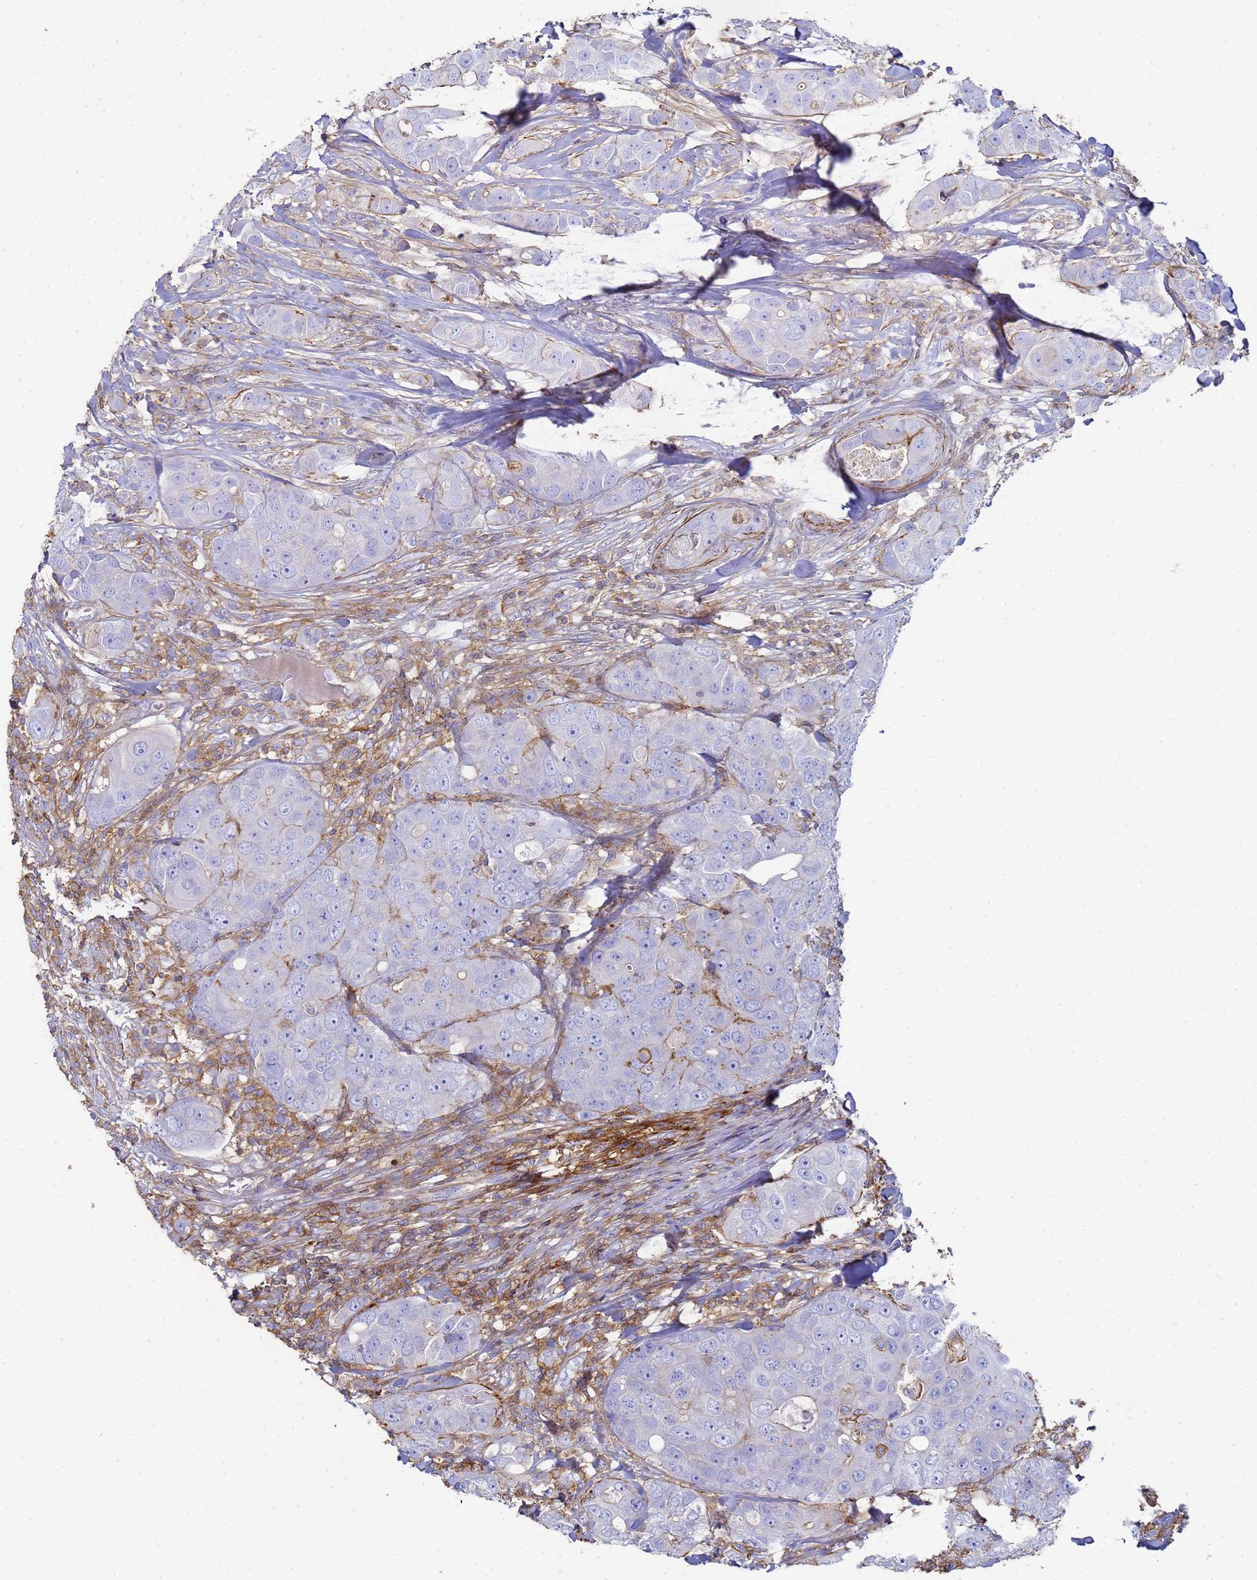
{"staining": {"intensity": "moderate", "quantity": "<25%", "location": "cytoplasmic/membranous"}, "tissue": "breast cancer", "cell_type": "Tumor cells", "image_type": "cancer", "snomed": [{"axis": "morphology", "description": "Duct carcinoma"}, {"axis": "topography", "description": "Breast"}], "caption": "Moderate cytoplasmic/membranous positivity is present in about <25% of tumor cells in breast cancer.", "gene": "ACTB", "patient": {"sex": "female", "age": 43}}